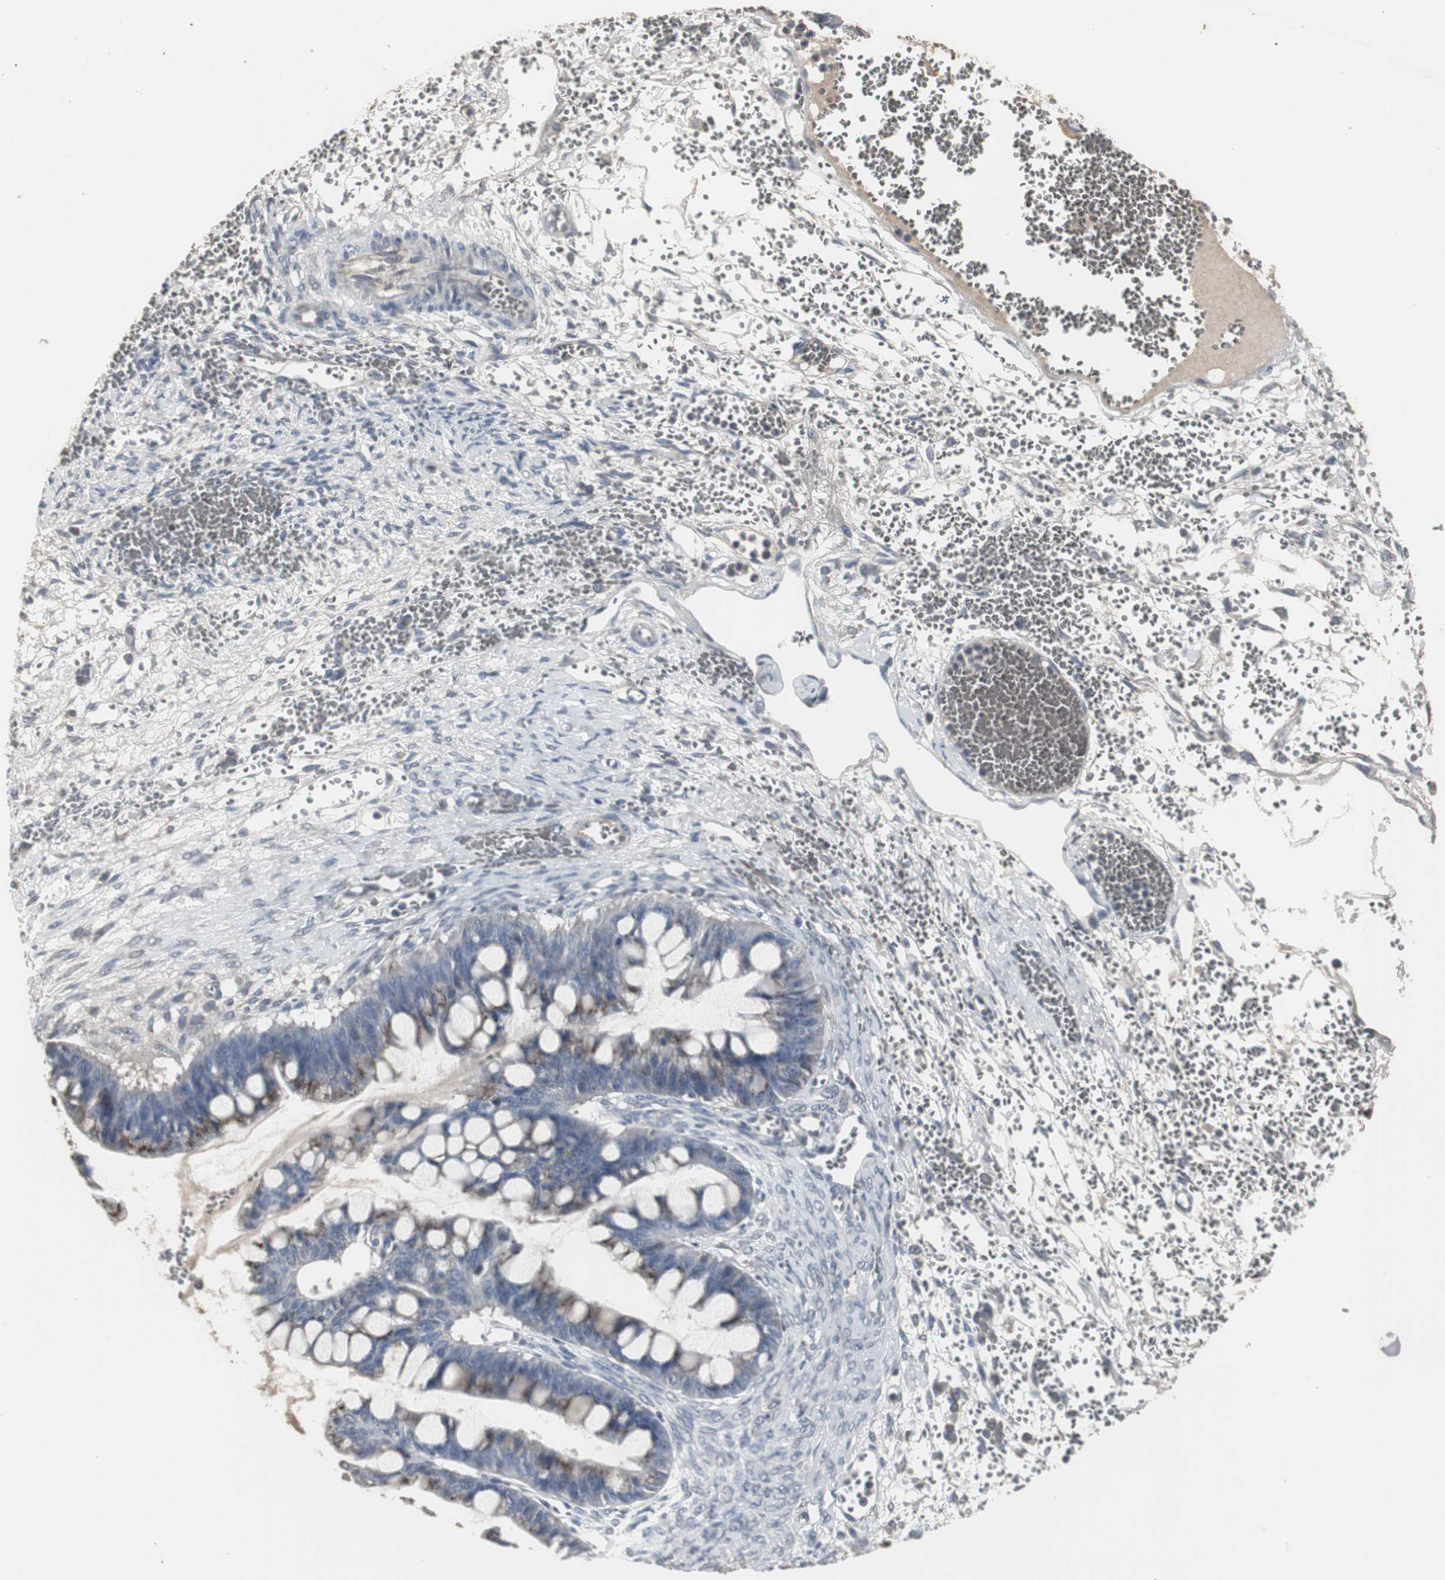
{"staining": {"intensity": "moderate", "quantity": ">75%", "location": "cytoplasmic/membranous"}, "tissue": "ovarian cancer", "cell_type": "Tumor cells", "image_type": "cancer", "snomed": [{"axis": "morphology", "description": "Cystadenocarcinoma, mucinous, NOS"}, {"axis": "topography", "description": "Ovary"}], "caption": "Immunohistochemical staining of human mucinous cystadenocarcinoma (ovarian) displays medium levels of moderate cytoplasmic/membranous positivity in approximately >75% of tumor cells.", "gene": "ACAA1", "patient": {"sex": "female", "age": 73}}